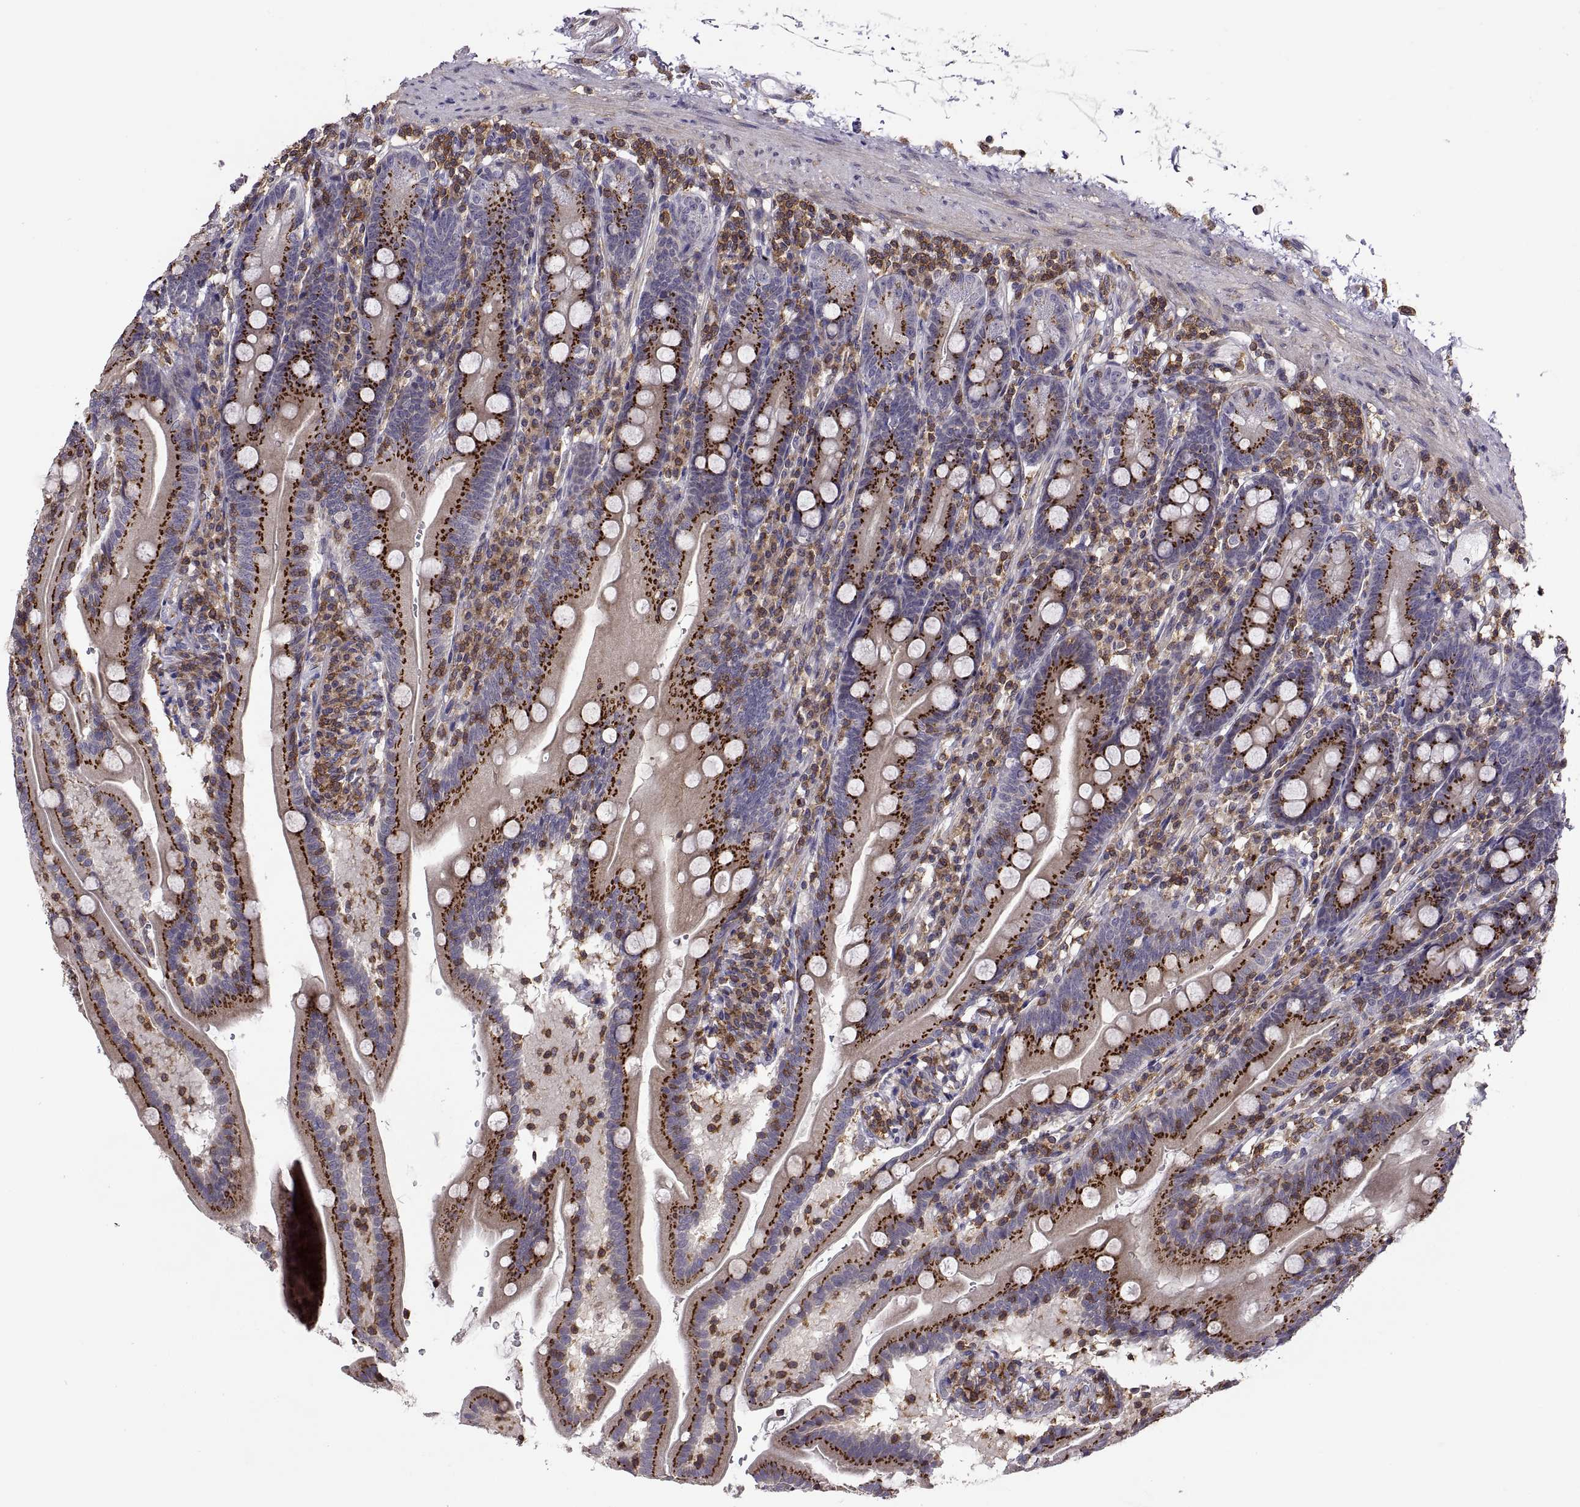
{"staining": {"intensity": "strong", "quantity": ">75%", "location": "cytoplasmic/membranous"}, "tissue": "duodenum", "cell_type": "Glandular cells", "image_type": "normal", "snomed": [{"axis": "morphology", "description": "Normal tissue, NOS"}, {"axis": "topography", "description": "Duodenum"}], "caption": "Duodenum stained with IHC displays strong cytoplasmic/membranous staining in about >75% of glandular cells.", "gene": "ACAP1", "patient": {"sex": "female", "age": 67}}